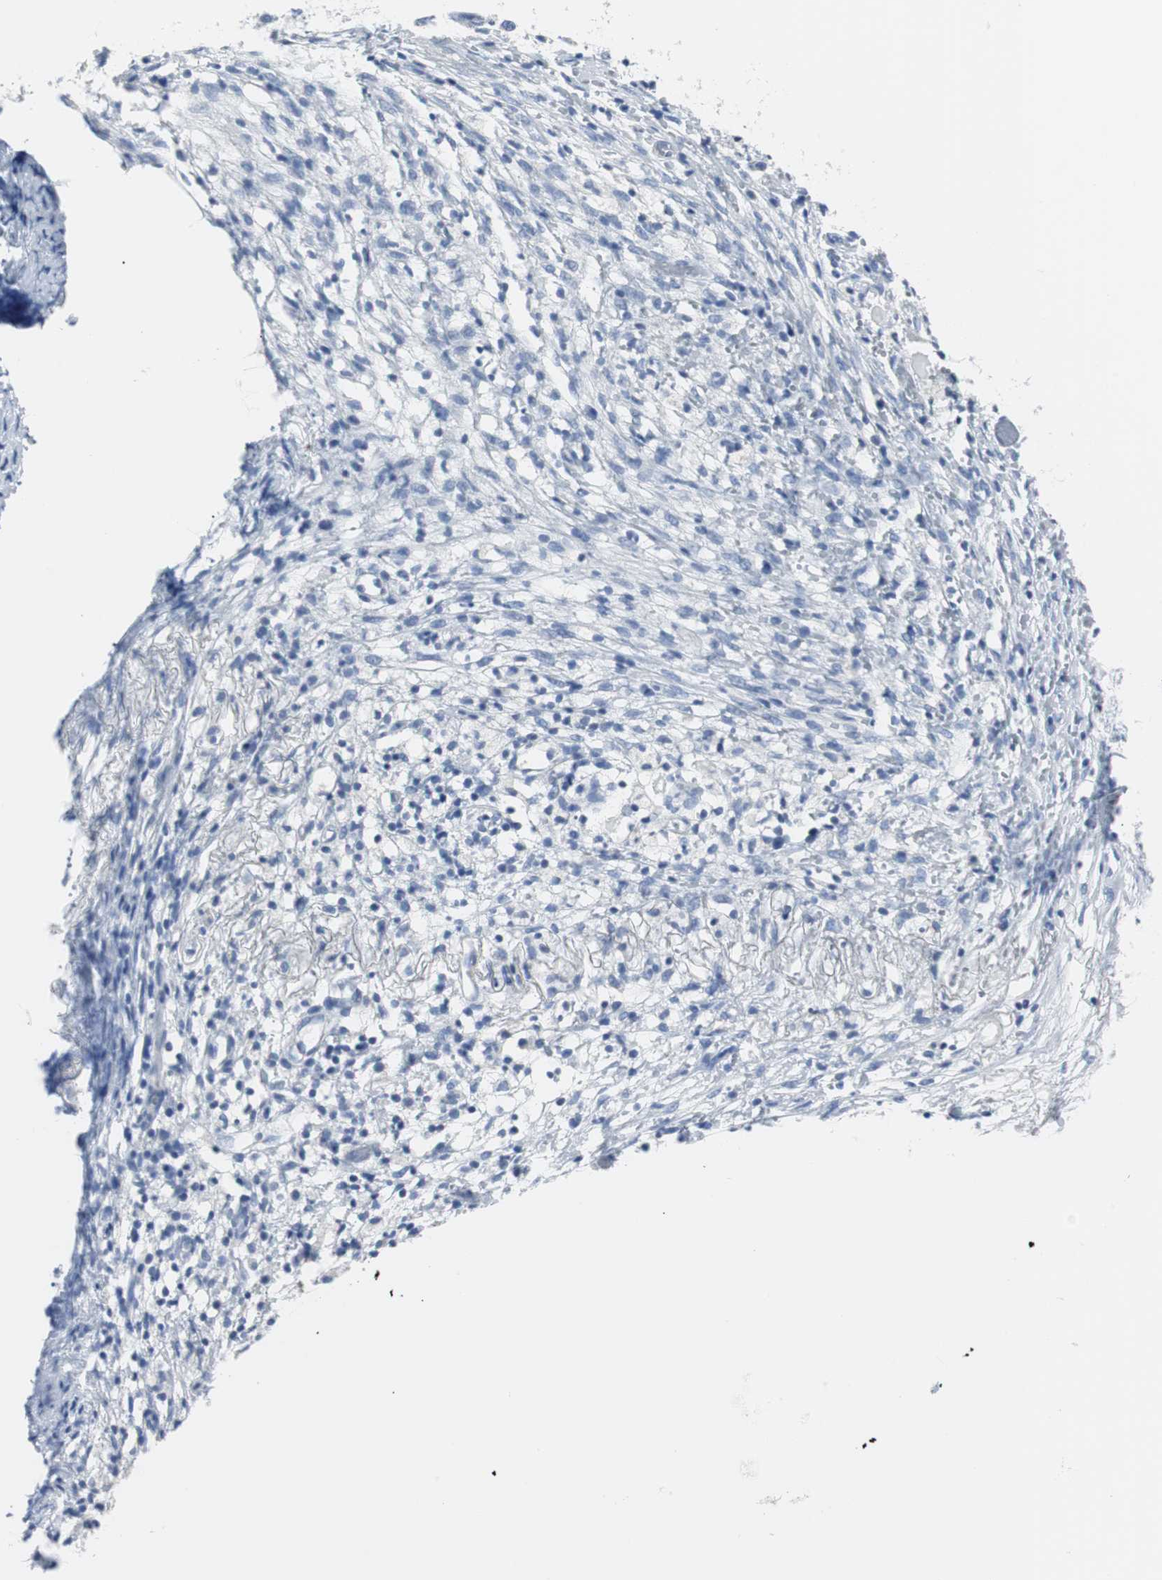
{"staining": {"intensity": "negative", "quantity": "none", "location": "none"}, "tissue": "ovarian cancer", "cell_type": "Tumor cells", "image_type": "cancer", "snomed": [{"axis": "morphology", "description": "Carcinoma, endometroid"}, {"axis": "topography", "description": "Ovary"}], "caption": "This is an immunohistochemistry (IHC) histopathology image of human ovarian cancer (endometroid carcinoma). There is no positivity in tumor cells.", "gene": "GAP43", "patient": {"sex": "female", "age": 42}}